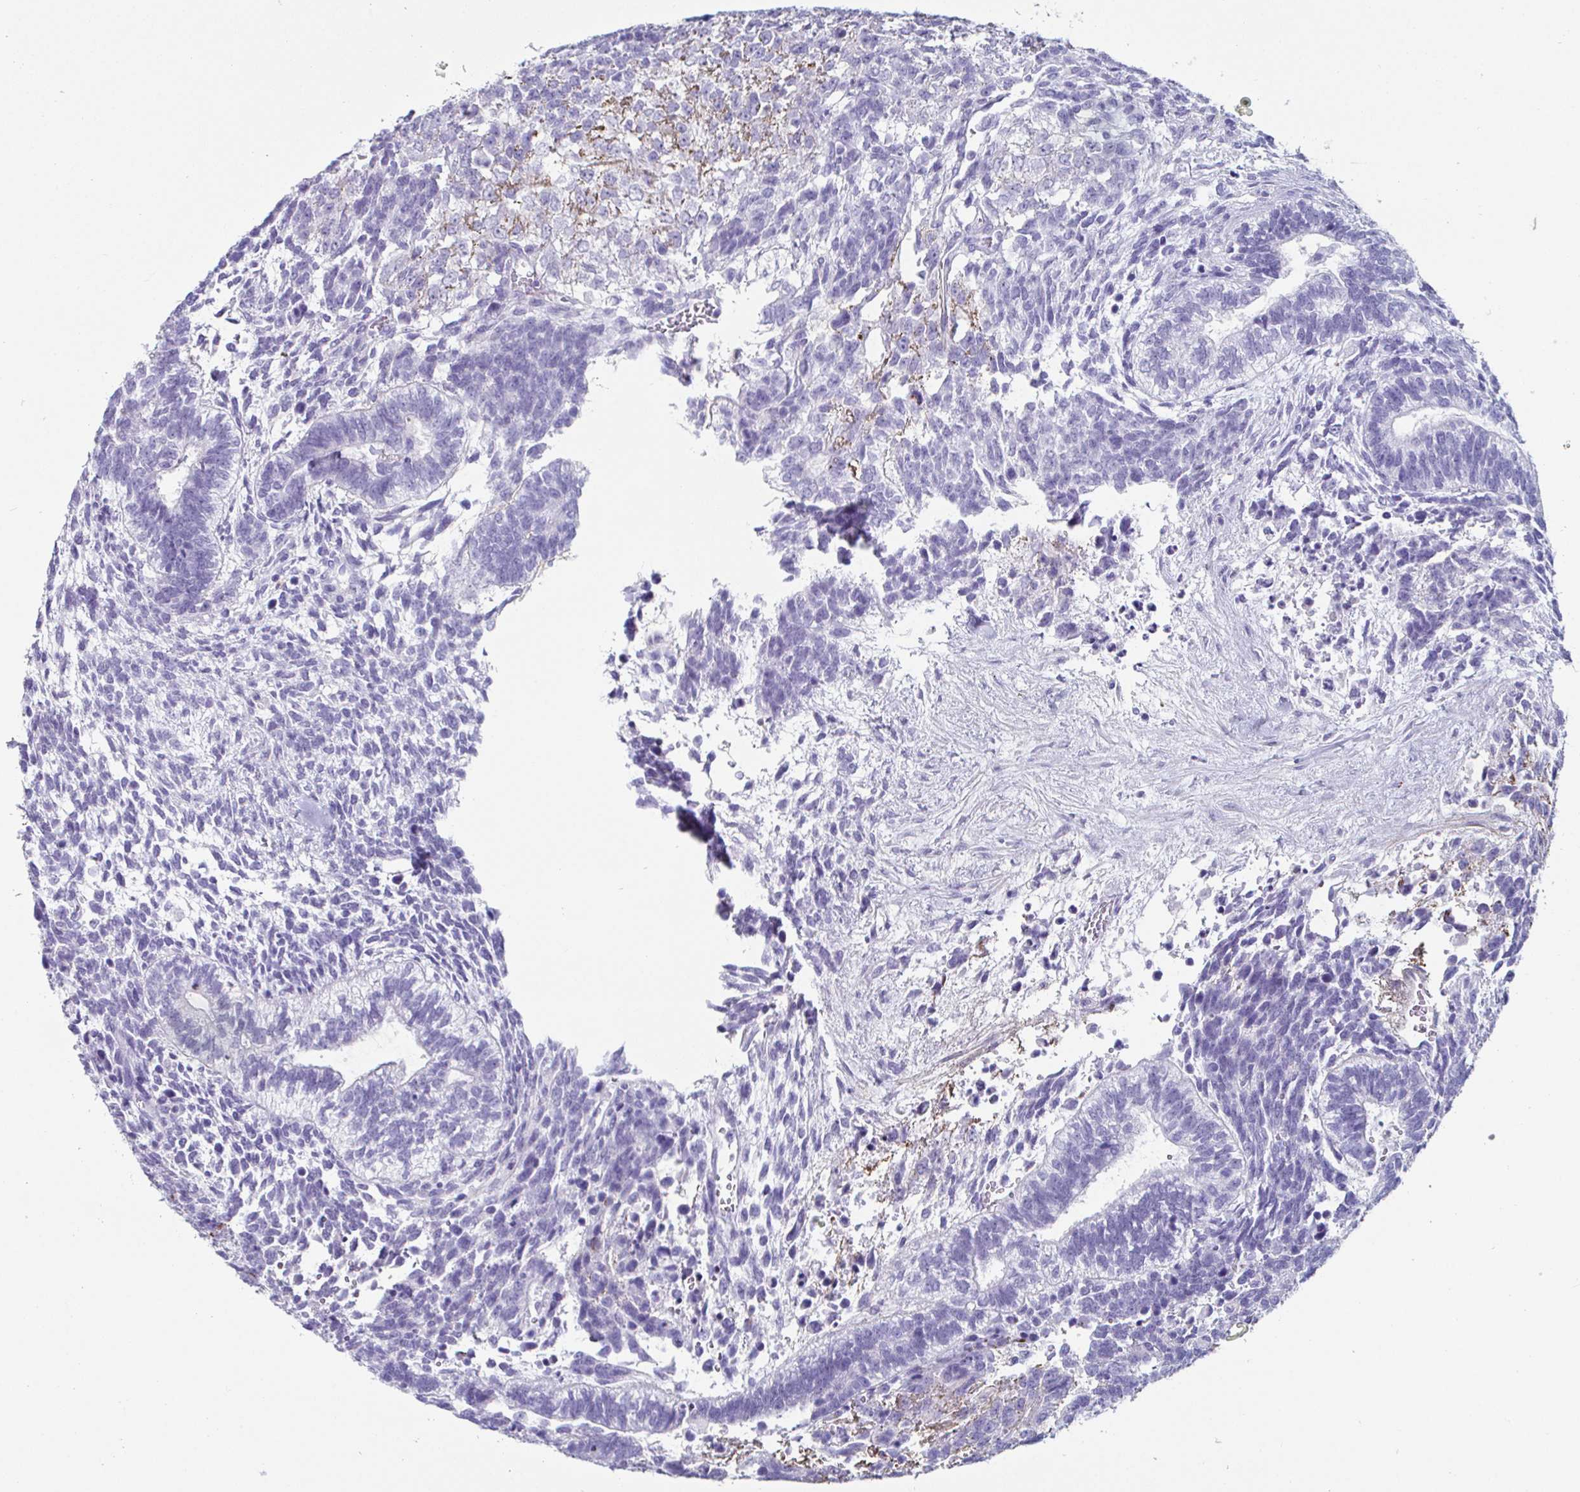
{"staining": {"intensity": "negative", "quantity": "none", "location": "none"}, "tissue": "testis cancer", "cell_type": "Tumor cells", "image_type": "cancer", "snomed": [{"axis": "morphology", "description": "Carcinoma, Embryonal, NOS"}, {"axis": "topography", "description": "Testis"}], "caption": "There is no significant expression in tumor cells of testis cancer. Nuclei are stained in blue.", "gene": "CREG2", "patient": {"sex": "male", "age": 23}}